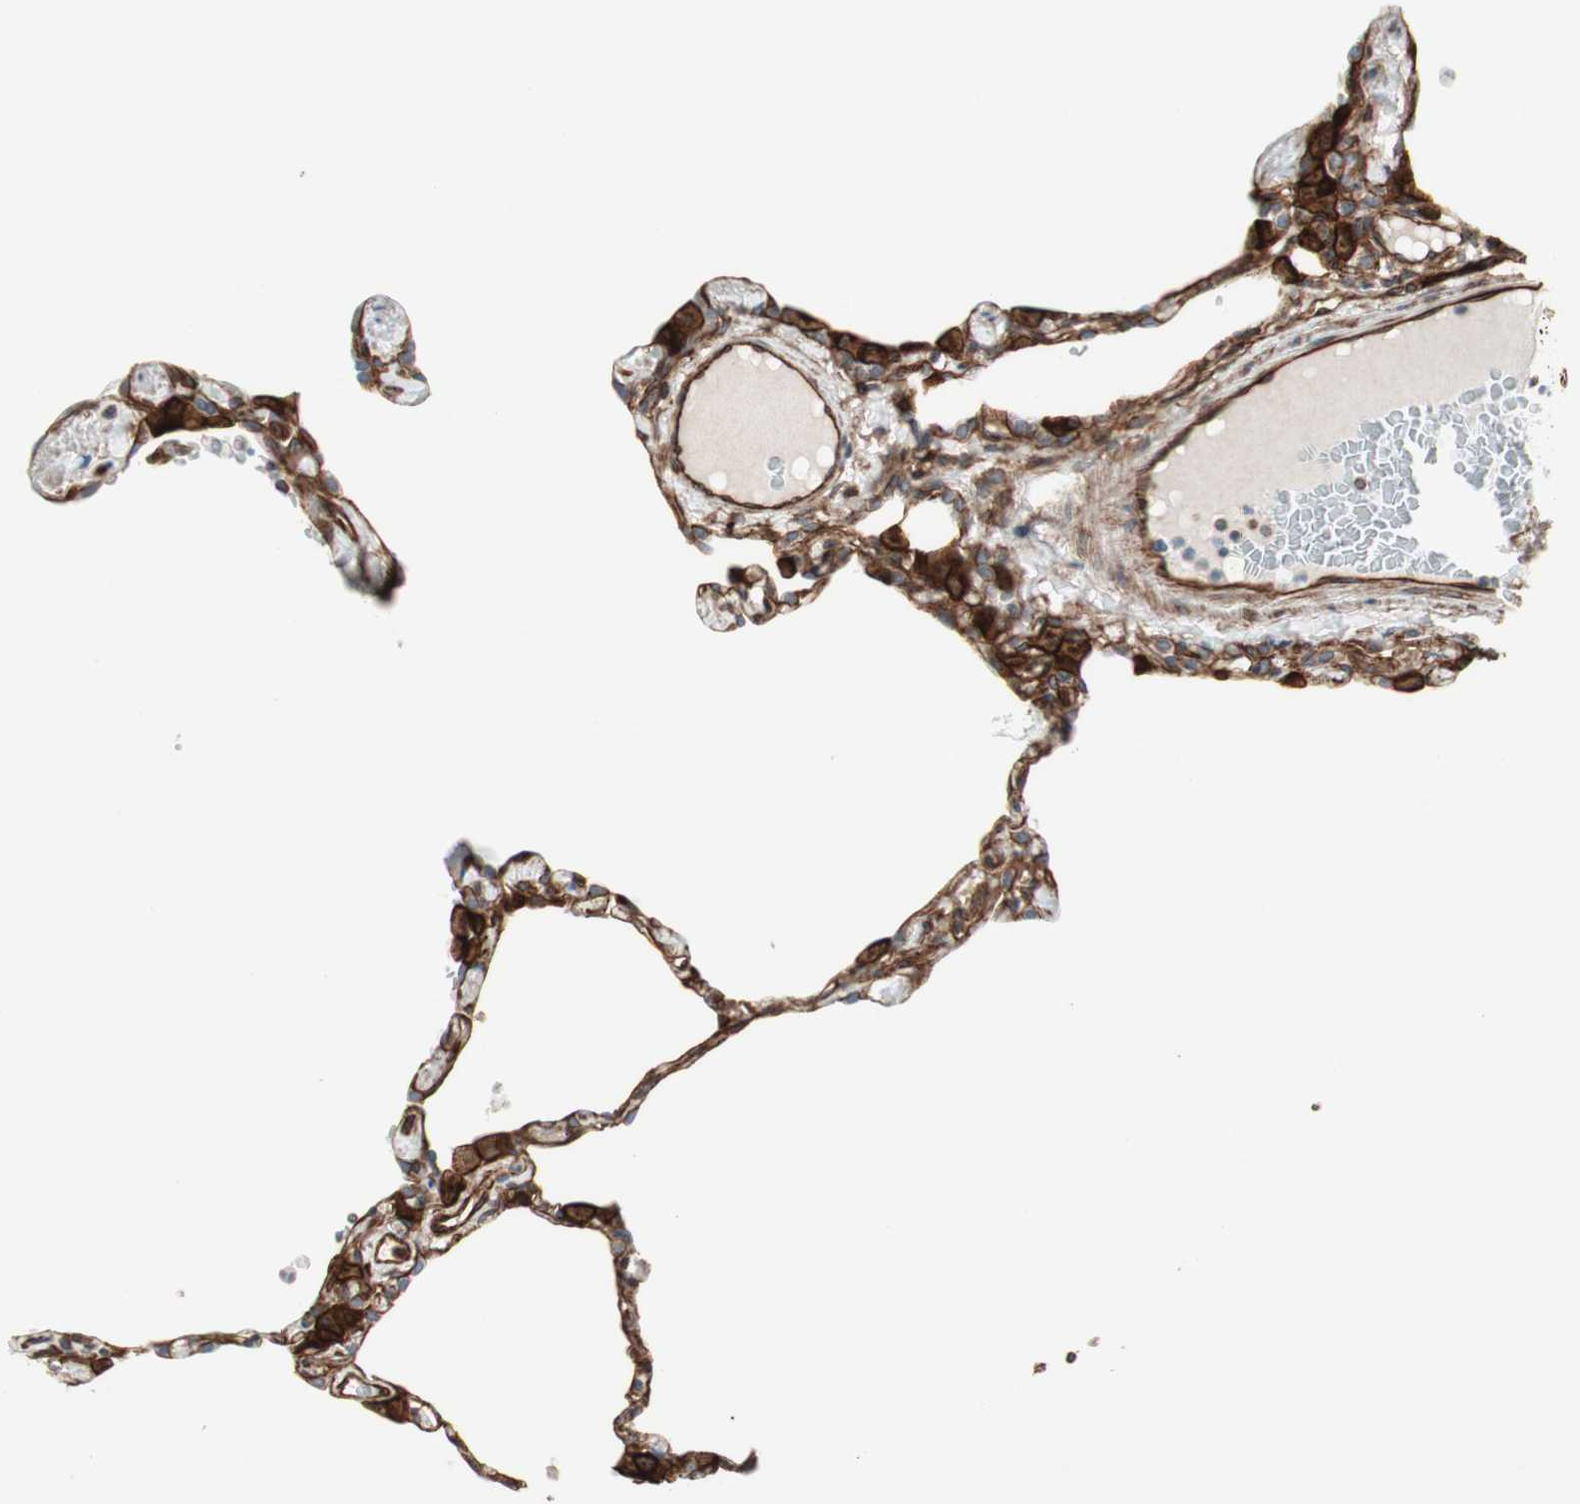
{"staining": {"intensity": "strong", "quantity": ">75%", "location": "cytoplasmic/membranous"}, "tissue": "lung", "cell_type": "Alveolar cells", "image_type": "normal", "snomed": [{"axis": "morphology", "description": "Normal tissue, NOS"}, {"axis": "topography", "description": "Lung"}], "caption": "Immunohistochemistry (IHC) photomicrograph of benign human lung stained for a protein (brown), which displays high levels of strong cytoplasmic/membranous positivity in about >75% of alveolar cells.", "gene": "TCTA", "patient": {"sex": "female", "age": 49}}